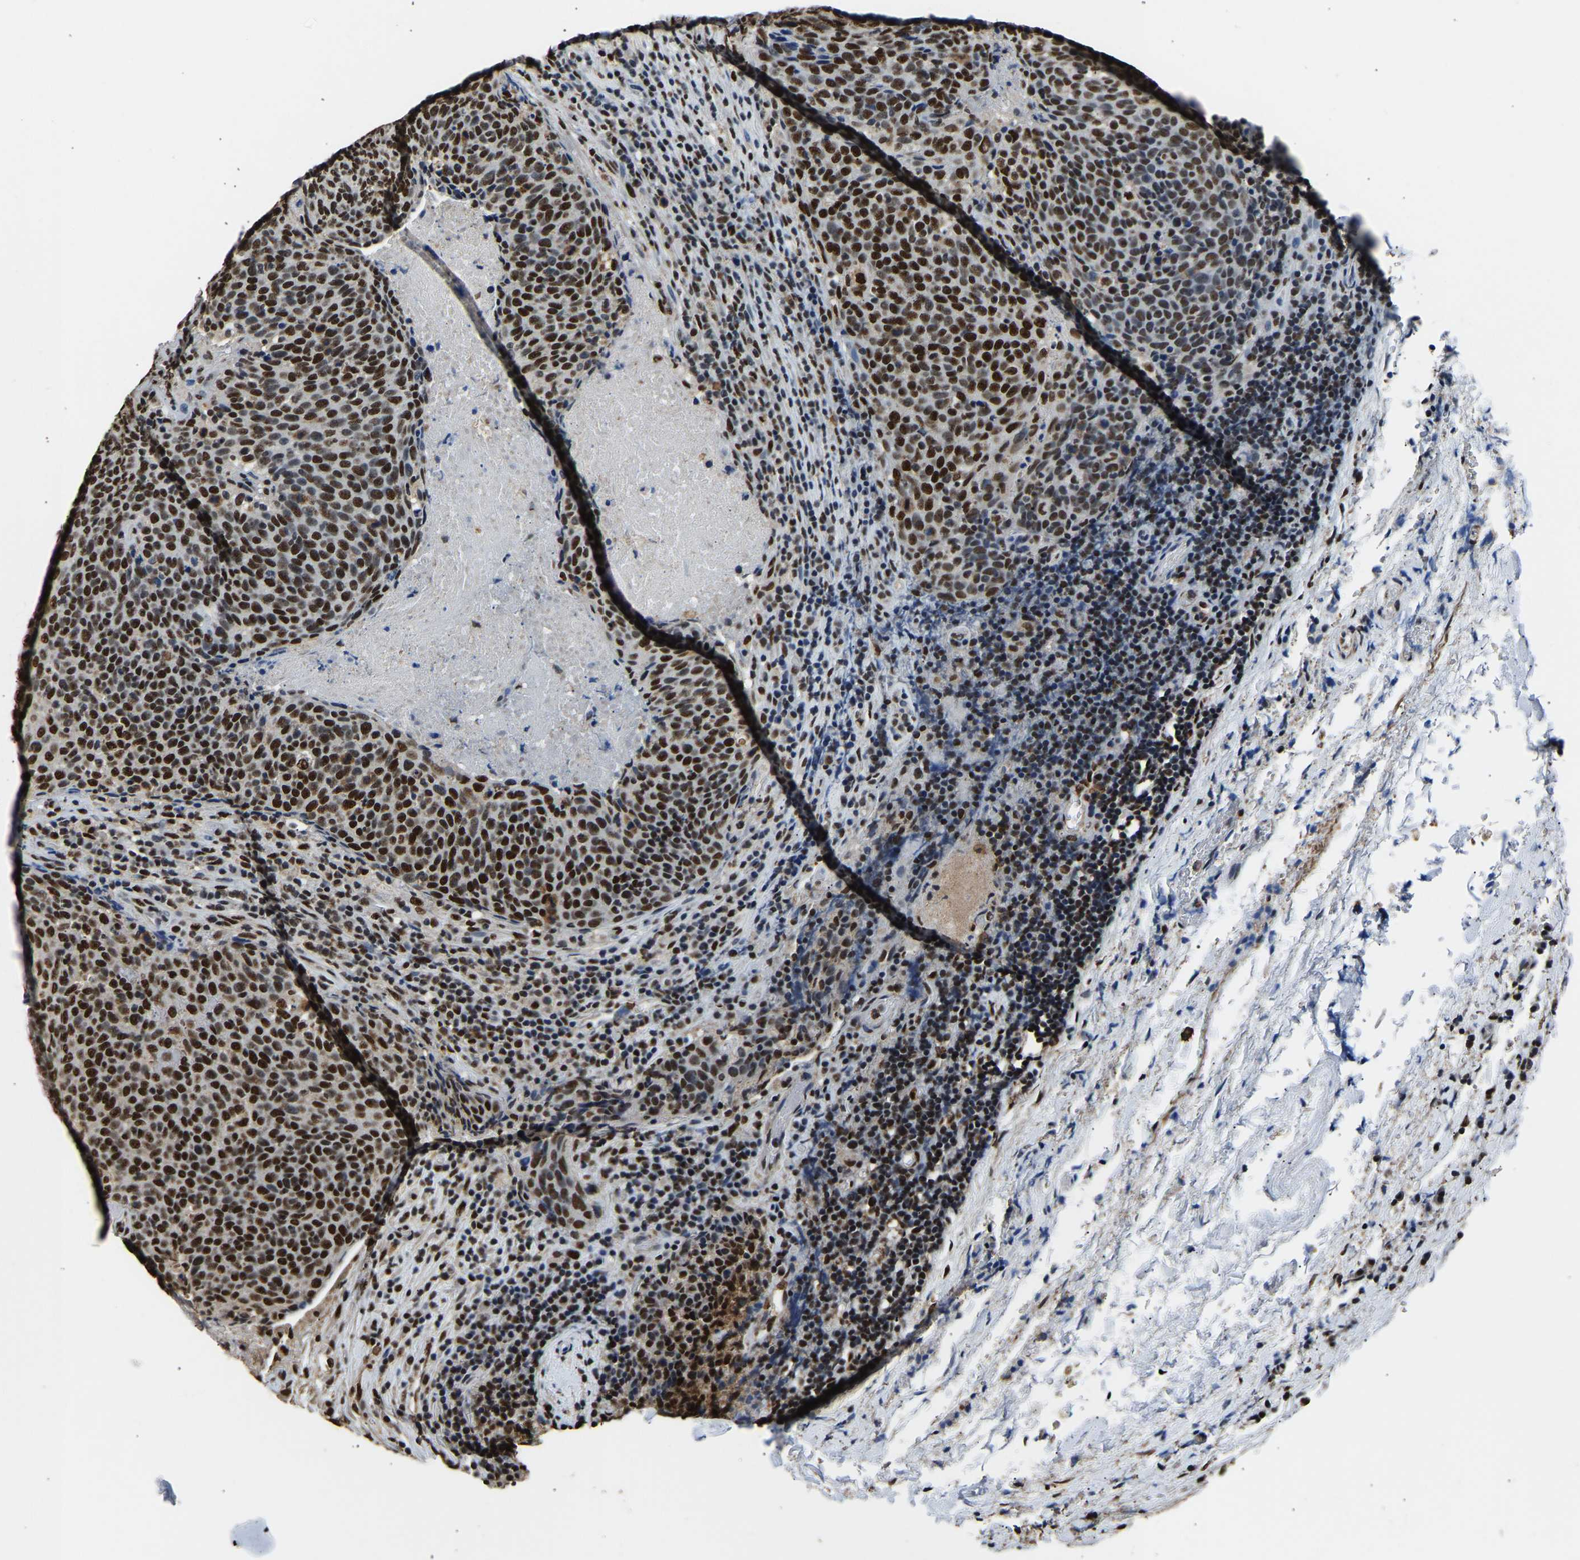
{"staining": {"intensity": "strong", "quantity": ">75%", "location": "nuclear"}, "tissue": "head and neck cancer", "cell_type": "Tumor cells", "image_type": "cancer", "snomed": [{"axis": "morphology", "description": "Squamous cell carcinoma, NOS"}, {"axis": "morphology", "description": "Squamous cell carcinoma, metastatic, NOS"}, {"axis": "topography", "description": "Lymph node"}, {"axis": "topography", "description": "Head-Neck"}], "caption": "Head and neck cancer (metastatic squamous cell carcinoma) stained for a protein (brown) demonstrates strong nuclear positive positivity in about >75% of tumor cells.", "gene": "SAFB", "patient": {"sex": "male", "age": 62}}